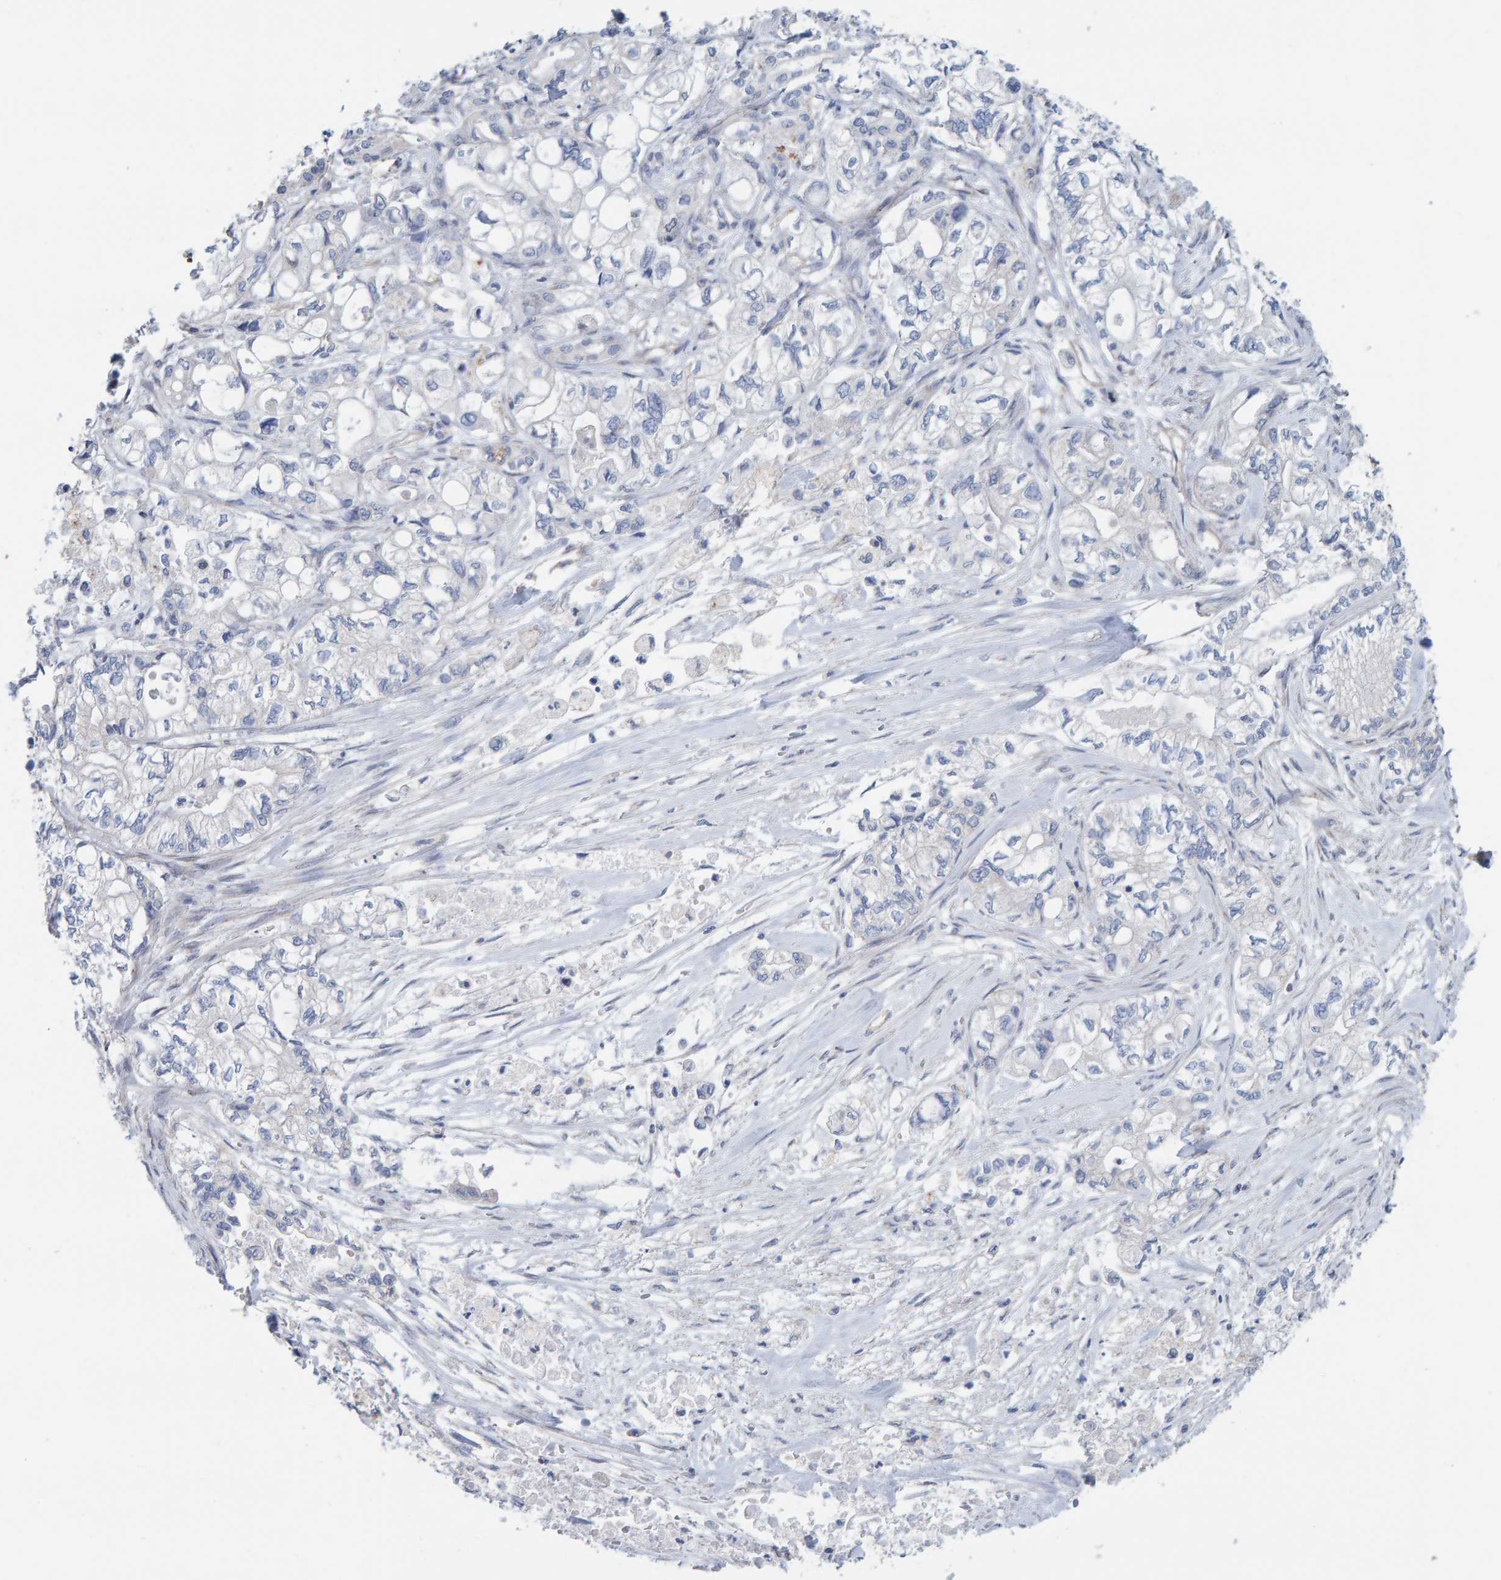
{"staining": {"intensity": "negative", "quantity": "none", "location": "none"}, "tissue": "pancreatic cancer", "cell_type": "Tumor cells", "image_type": "cancer", "snomed": [{"axis": "morphology", "description": "Adenocarcinoma, NOS"}, {"axis": "topography", "description": "Pancreas"}], "caption": "Immunohistochemistry (IHC) micrograph of pancreatic adenocarcinoma stained for a protein (brown), which exhibits no expression in tumor cells.", "gene": "RGP1", "patient": {"sex": "male", "age": 79}}